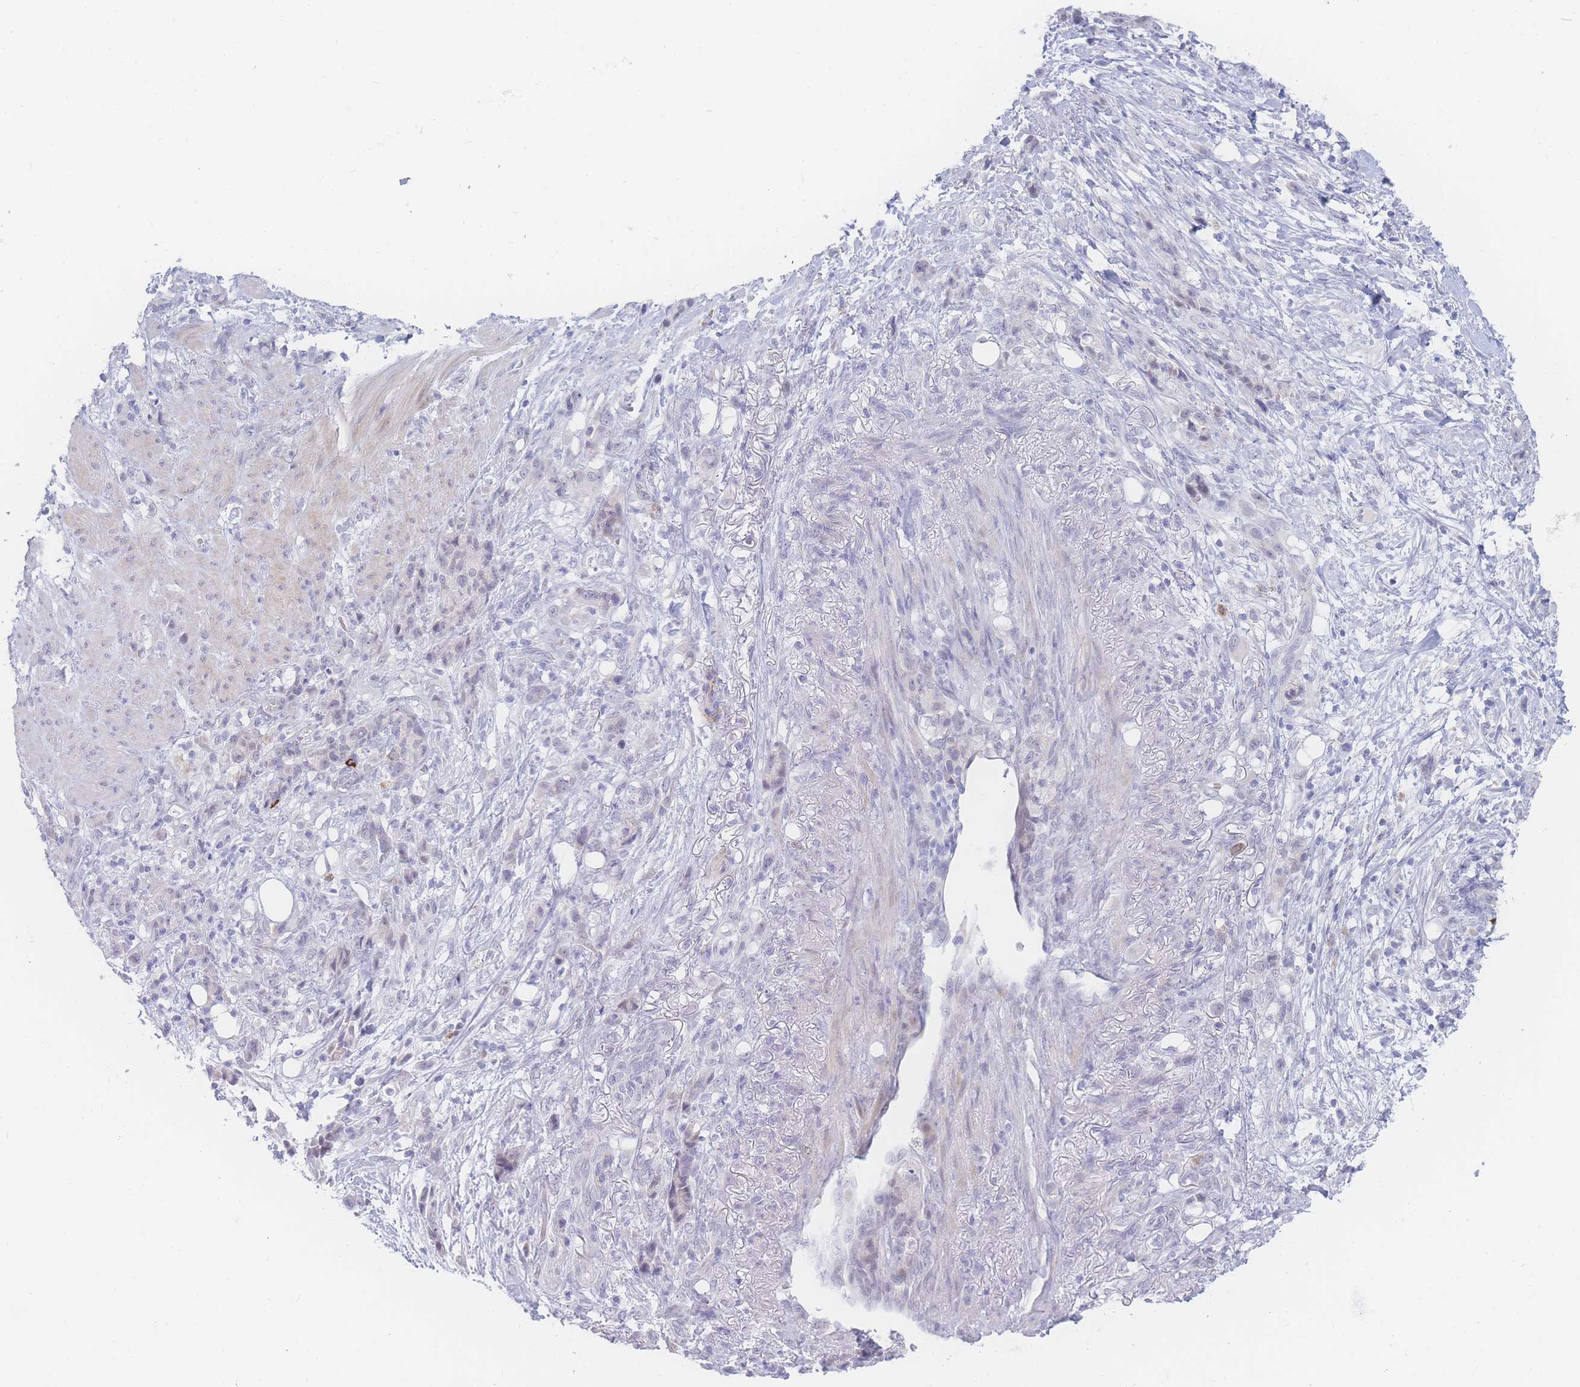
{"staining": {"intensity": "negative", "quantity": "none", "location": "none"}, "tissue": "stomach cancer", "cell_type": "Tumor cells", "image_type": "cancer", "snomed": [{"axis": "morphology", "description": "Normal tissue, NOS"}, {"axis": "morphology", "description": "Adenocarcinoma, NOS"}, {"axis": "topography", "description": "Stomach"}], "caption": "Tumor cells are negative for brown protein staining in adenocarcinoma (stomach).", "gene": "PRSS22", "patient": {"sex": "female", "age": 79}}